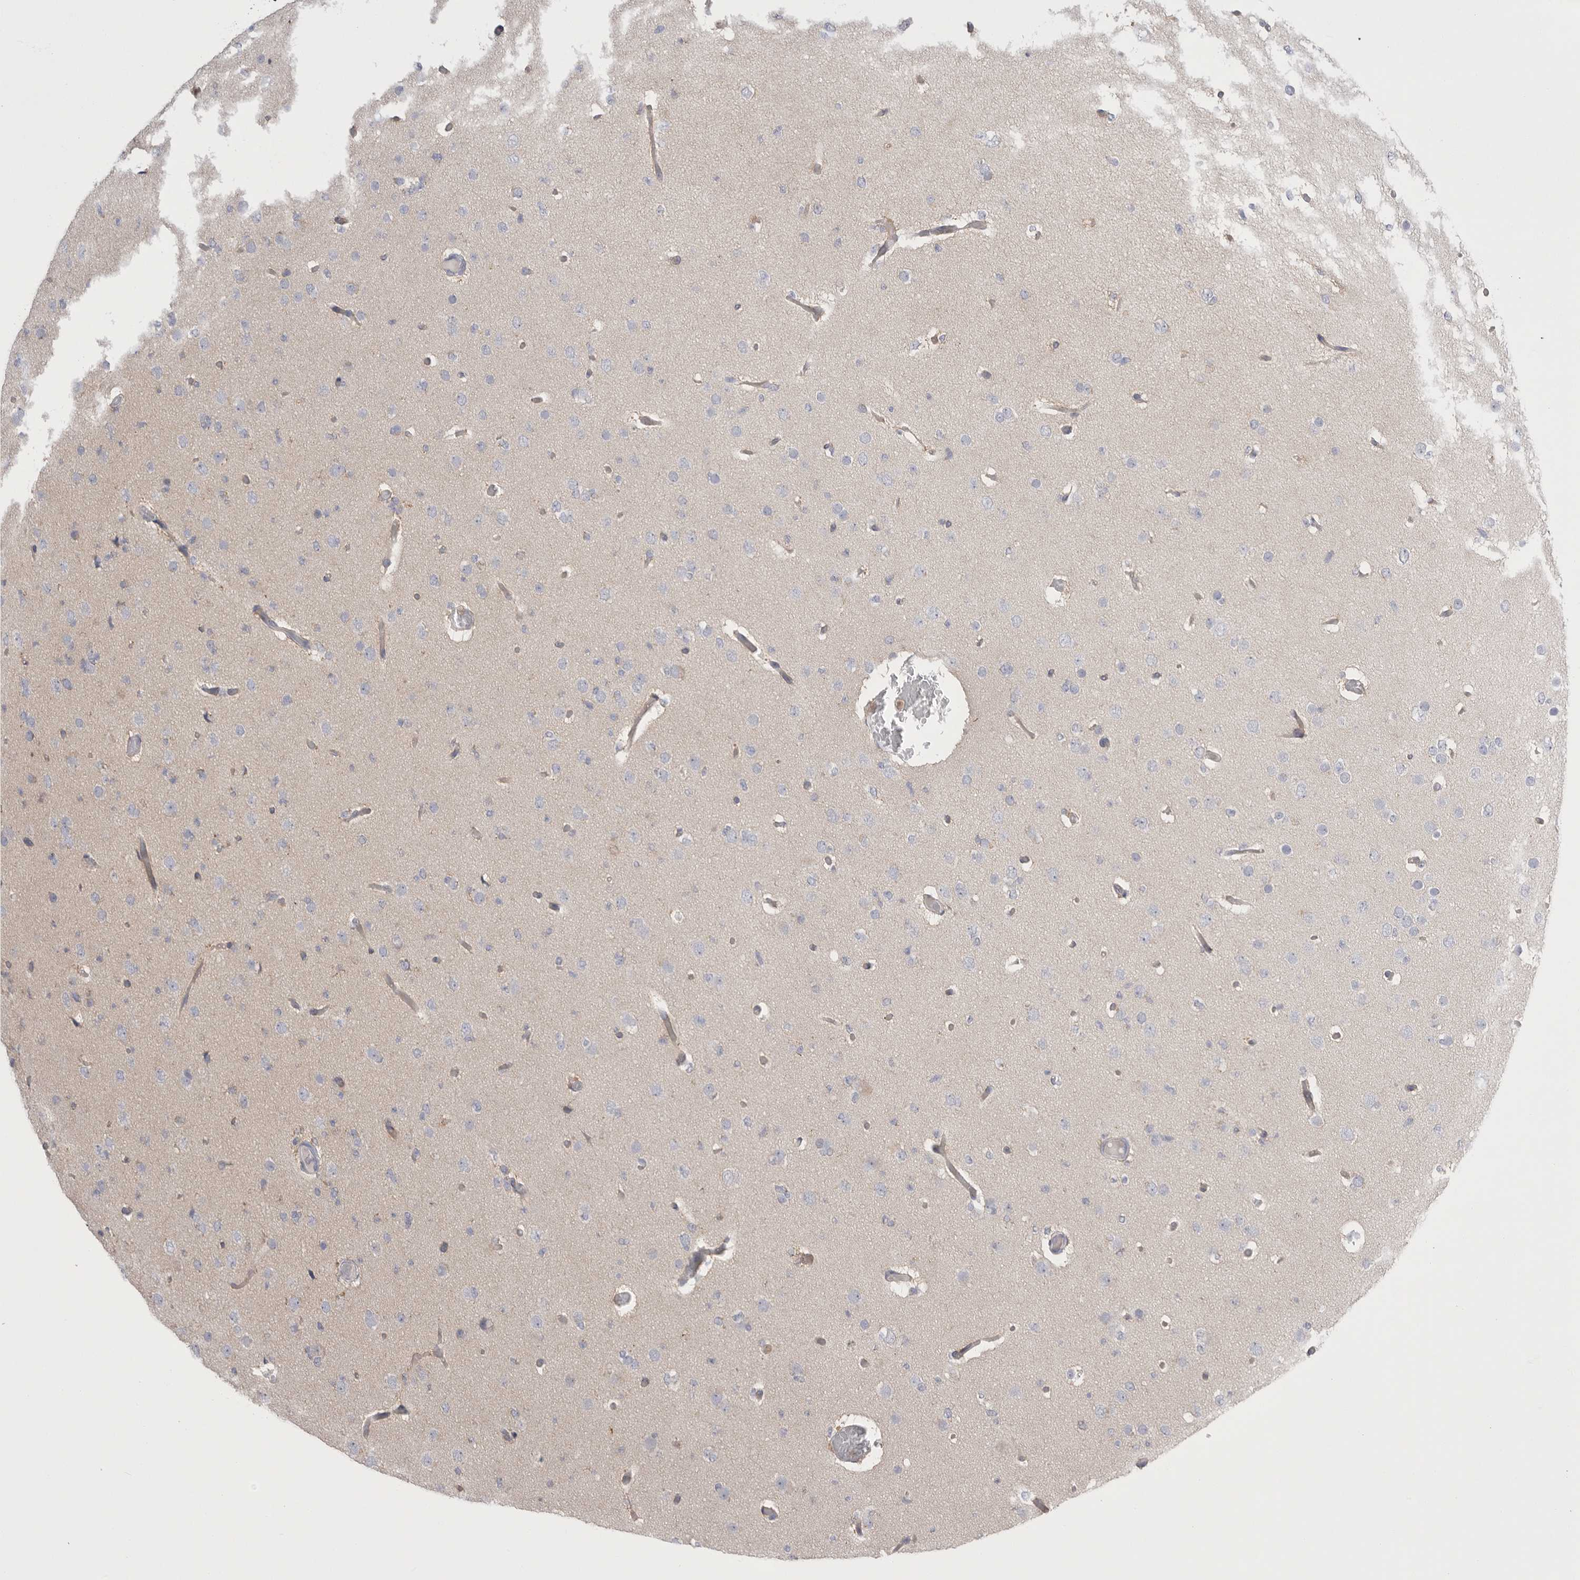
{"staining": {"intensity": "negative", "quantity": "none", "location": "none"}, "tissue": "glioma", "cell_type": "Tumor cells", "image_type": "cancer", "snomed": [{"axis": "morphology", "description": "Glioma, malignant, Low grade"}, {"axis": "topography", "description": "Brain"}], "caption": "High magnification brightfield microscopy of glioma stained with DAB (brown) and counterstained with hematoxylin (blue): tumor cells show no significant expression.", "gene": "CCDC126", "patient": {"sex": "female", "age": 22}}